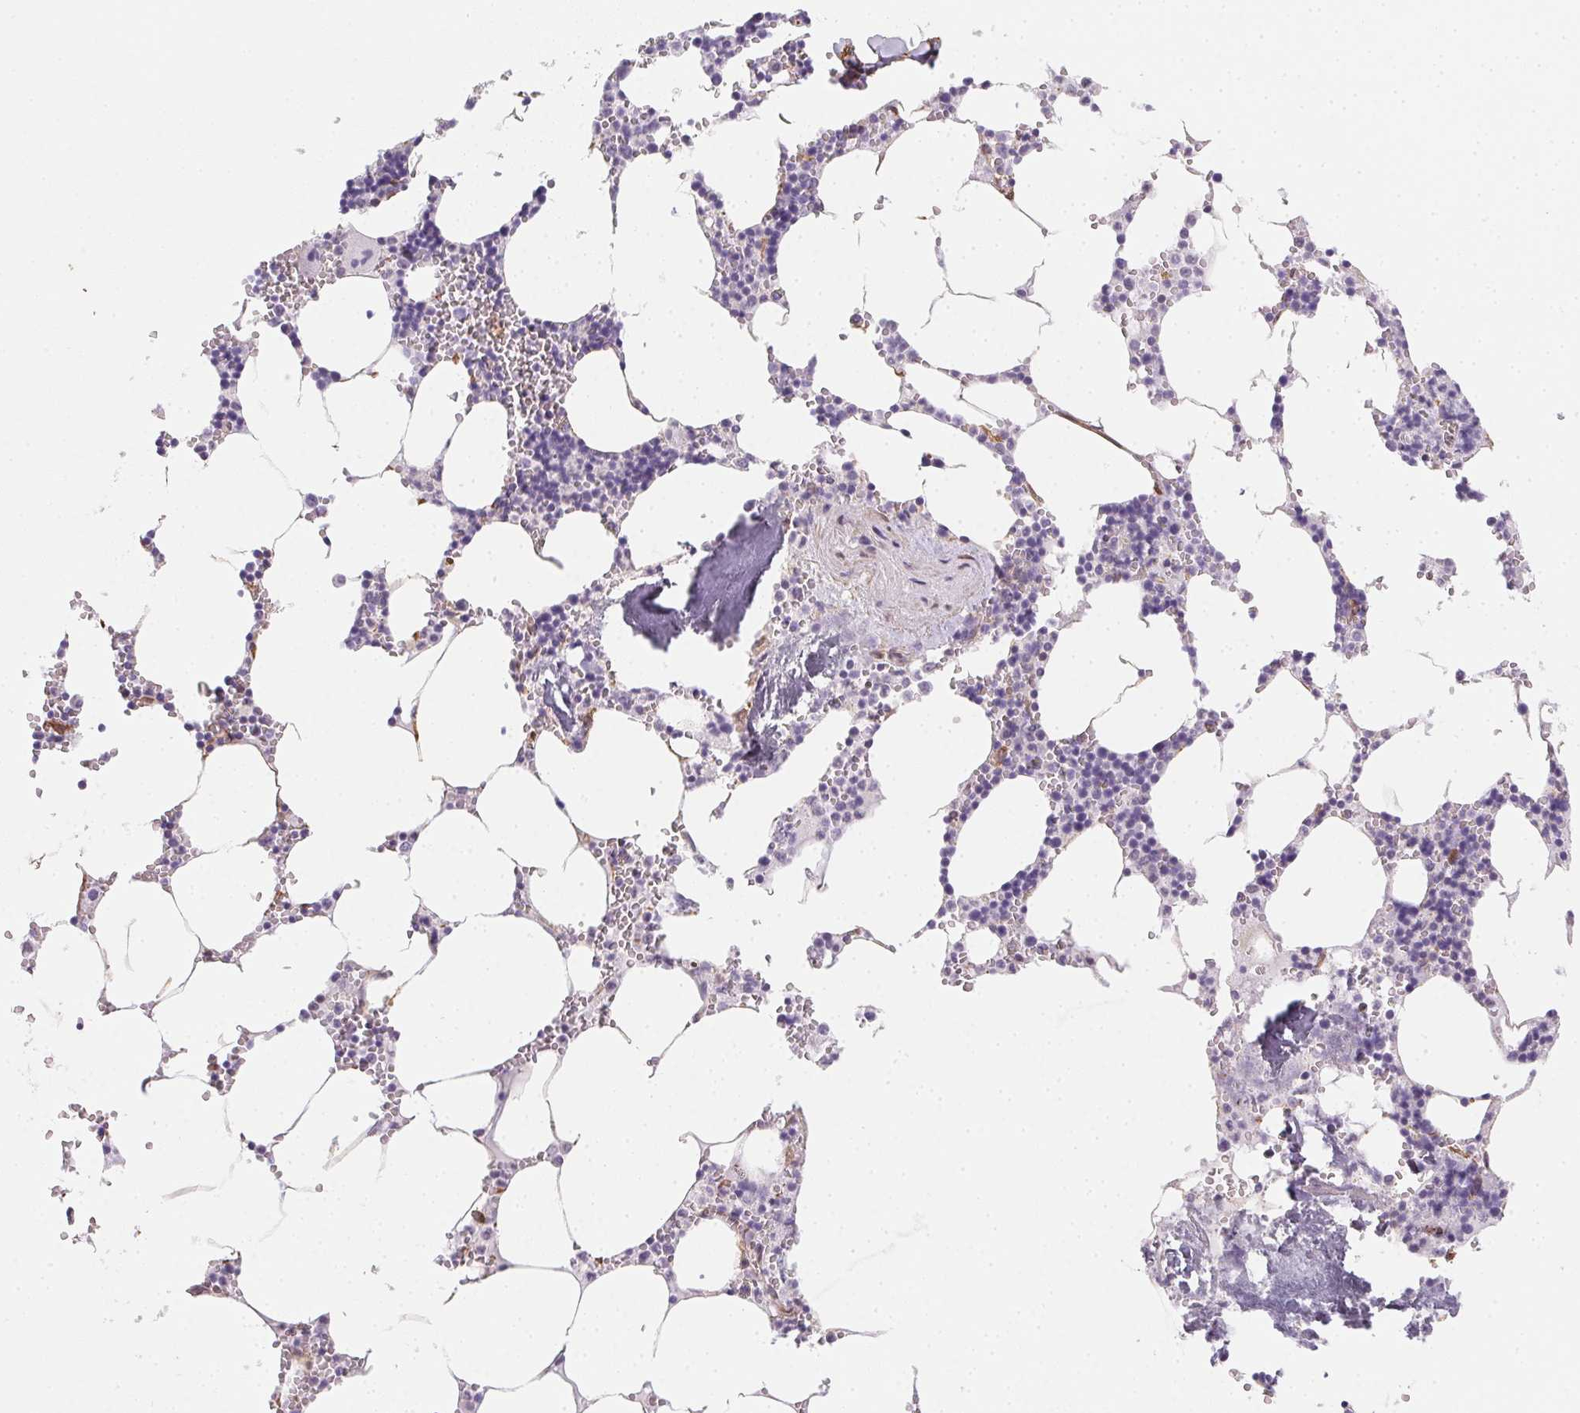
{"staining": {"intensity": "negative", "quantity": "none", "location": "none"}, "tissue": "bone marrow", "cell_type": "Hematopoietic cells", "image_type": "normal", "snomed": [{"axis": "morphology", "description": "Normal tissue, NOS"}, {"axis": "topography", "description": "Bone marrow"}], "caption": "This is an IHC micrograph of benign bone marrow. There is no staining in hematopoietic cells.", "gene": "RSBN1", "patient": {"sex": "male", "age": 54}}